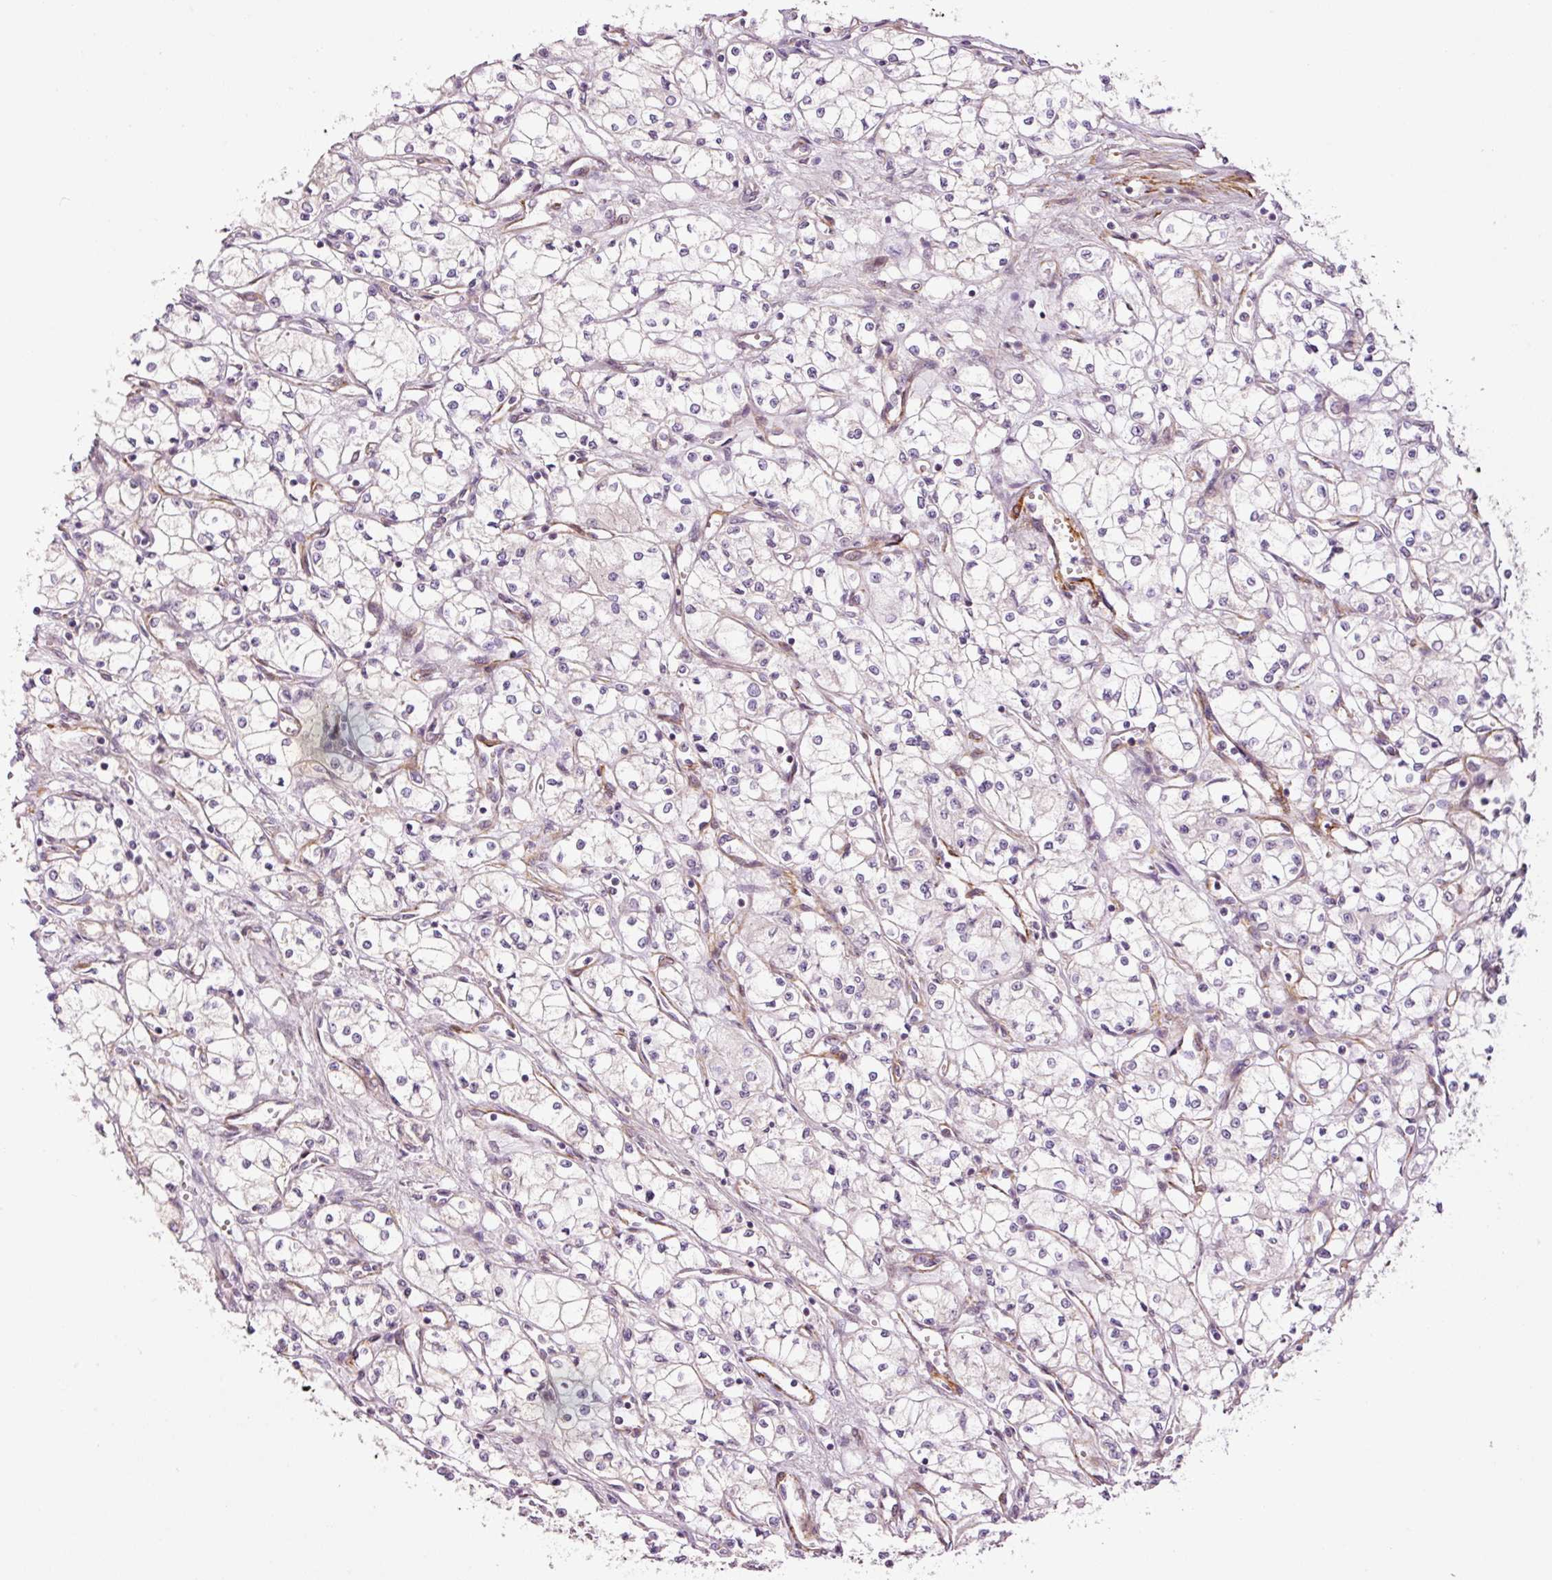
{"staining": {"intensity": "negative", "quantity": "none", "location": "none"}, "tissue": "renal cancer", "cell_type": "Tumor cells", "image_type": "cancer", "snomed": [{"axis": "morphology", "description": "Normal tissue, NOS"}, {"axis": "morphology", "description": "Adenocarcinoma, NOS"}, {"axis": "topography", "description": "Kidney"}], "caption": "IHC image of human renal adenocarcinoma stained for a protein (brown), which demonstrates no expression in tumor cells.", "gene": "ANKRD20A1", "patient": {"sex": "male", "age": 59}}